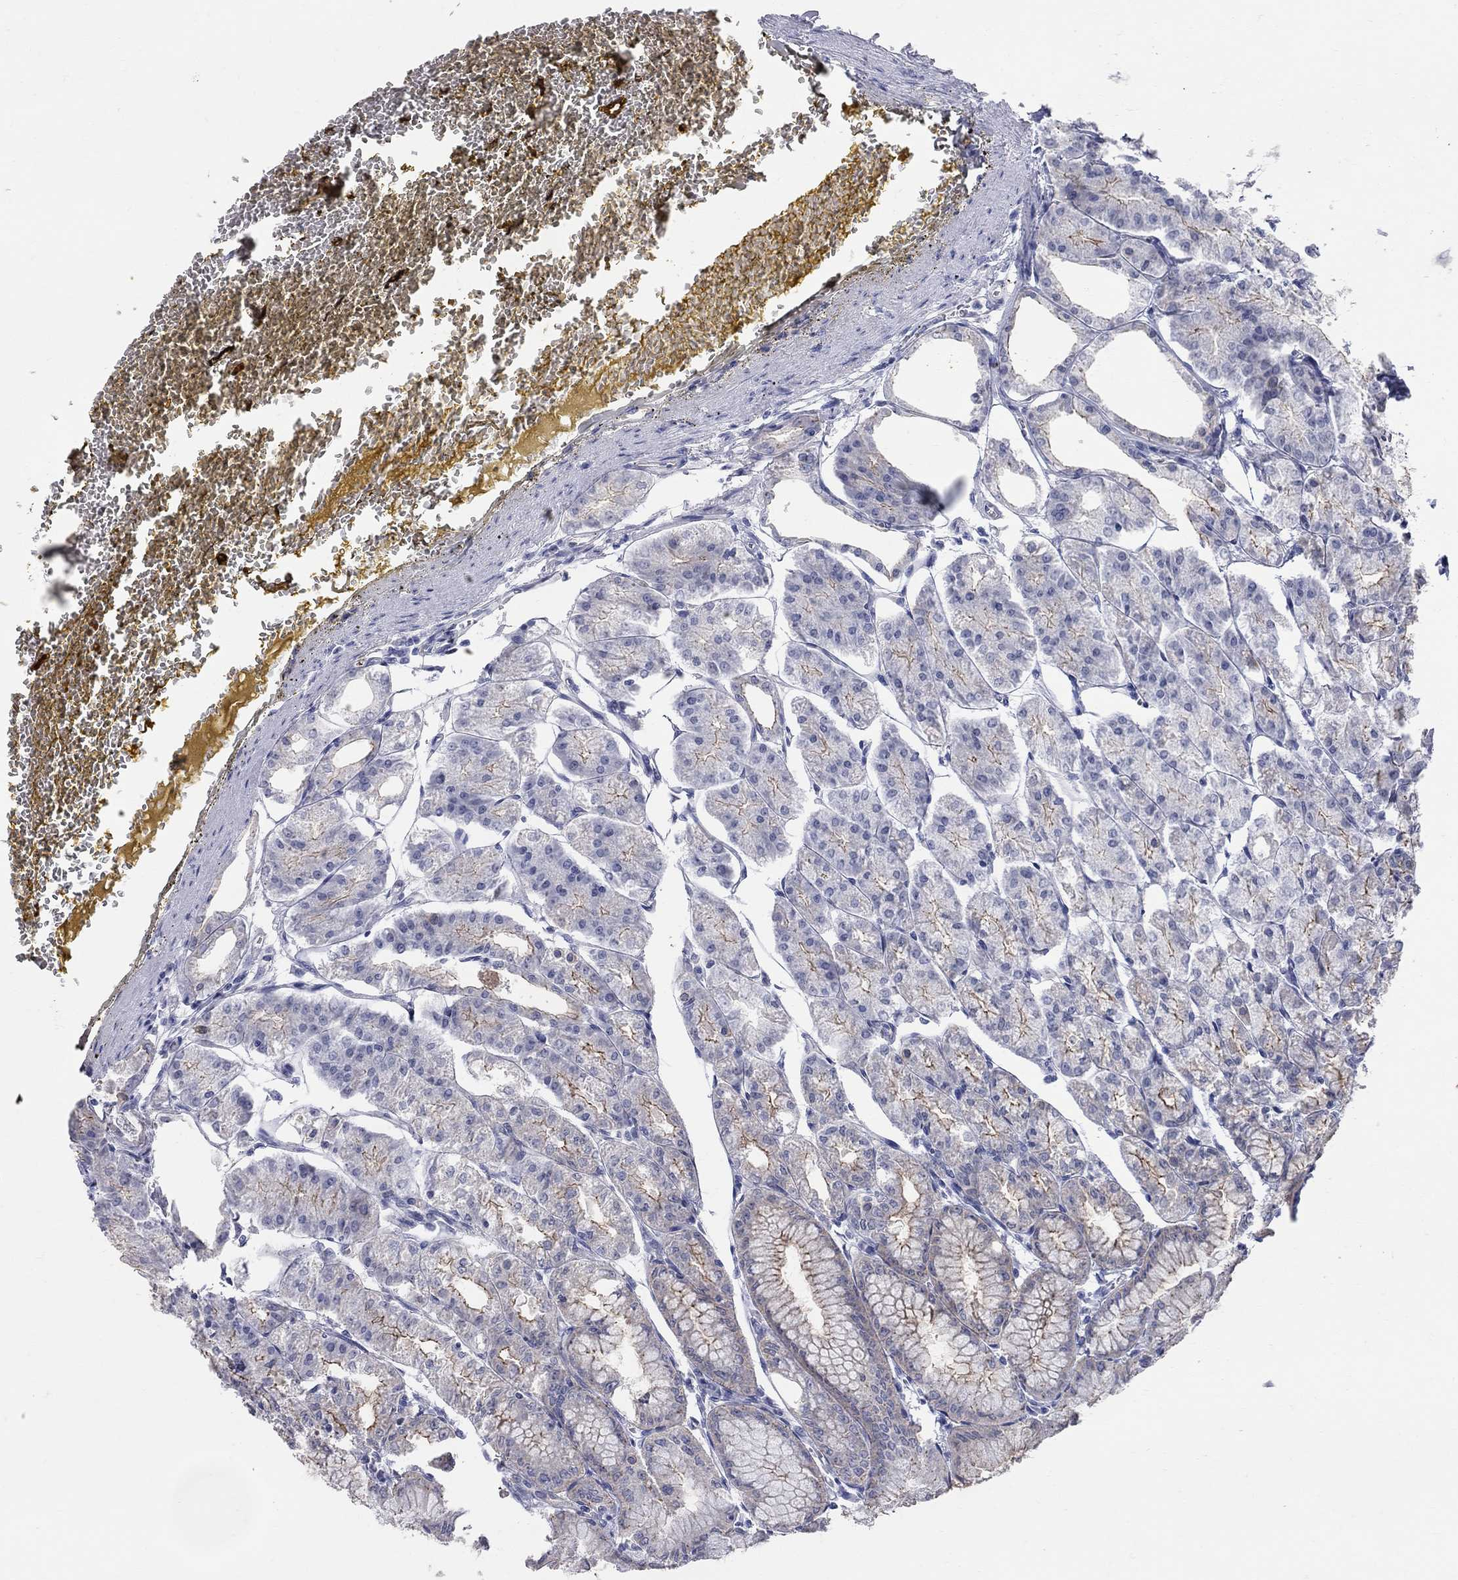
{"staining": {"intensity": "strong", "quantity": "25%-75%", "location": "cytoplasmic/membranous"}, "tissue": "stomach", "cell_type": "Glandular cells", "image_type": "normal", "snomed": [{"axis": "morphology", "description": "Normal tissue, NOS"}, {"axis": "topography", "description": "Stomach, lower"}], "caption": "A micrograph of stomach stained for a protein exhibits strong cytoplasmic/membranous brown staining in glandular cells. (IHC, brightfield microscopy, high magnification).", "gene": "AOX1", "patient": {"sex": "male", "age": 71}}